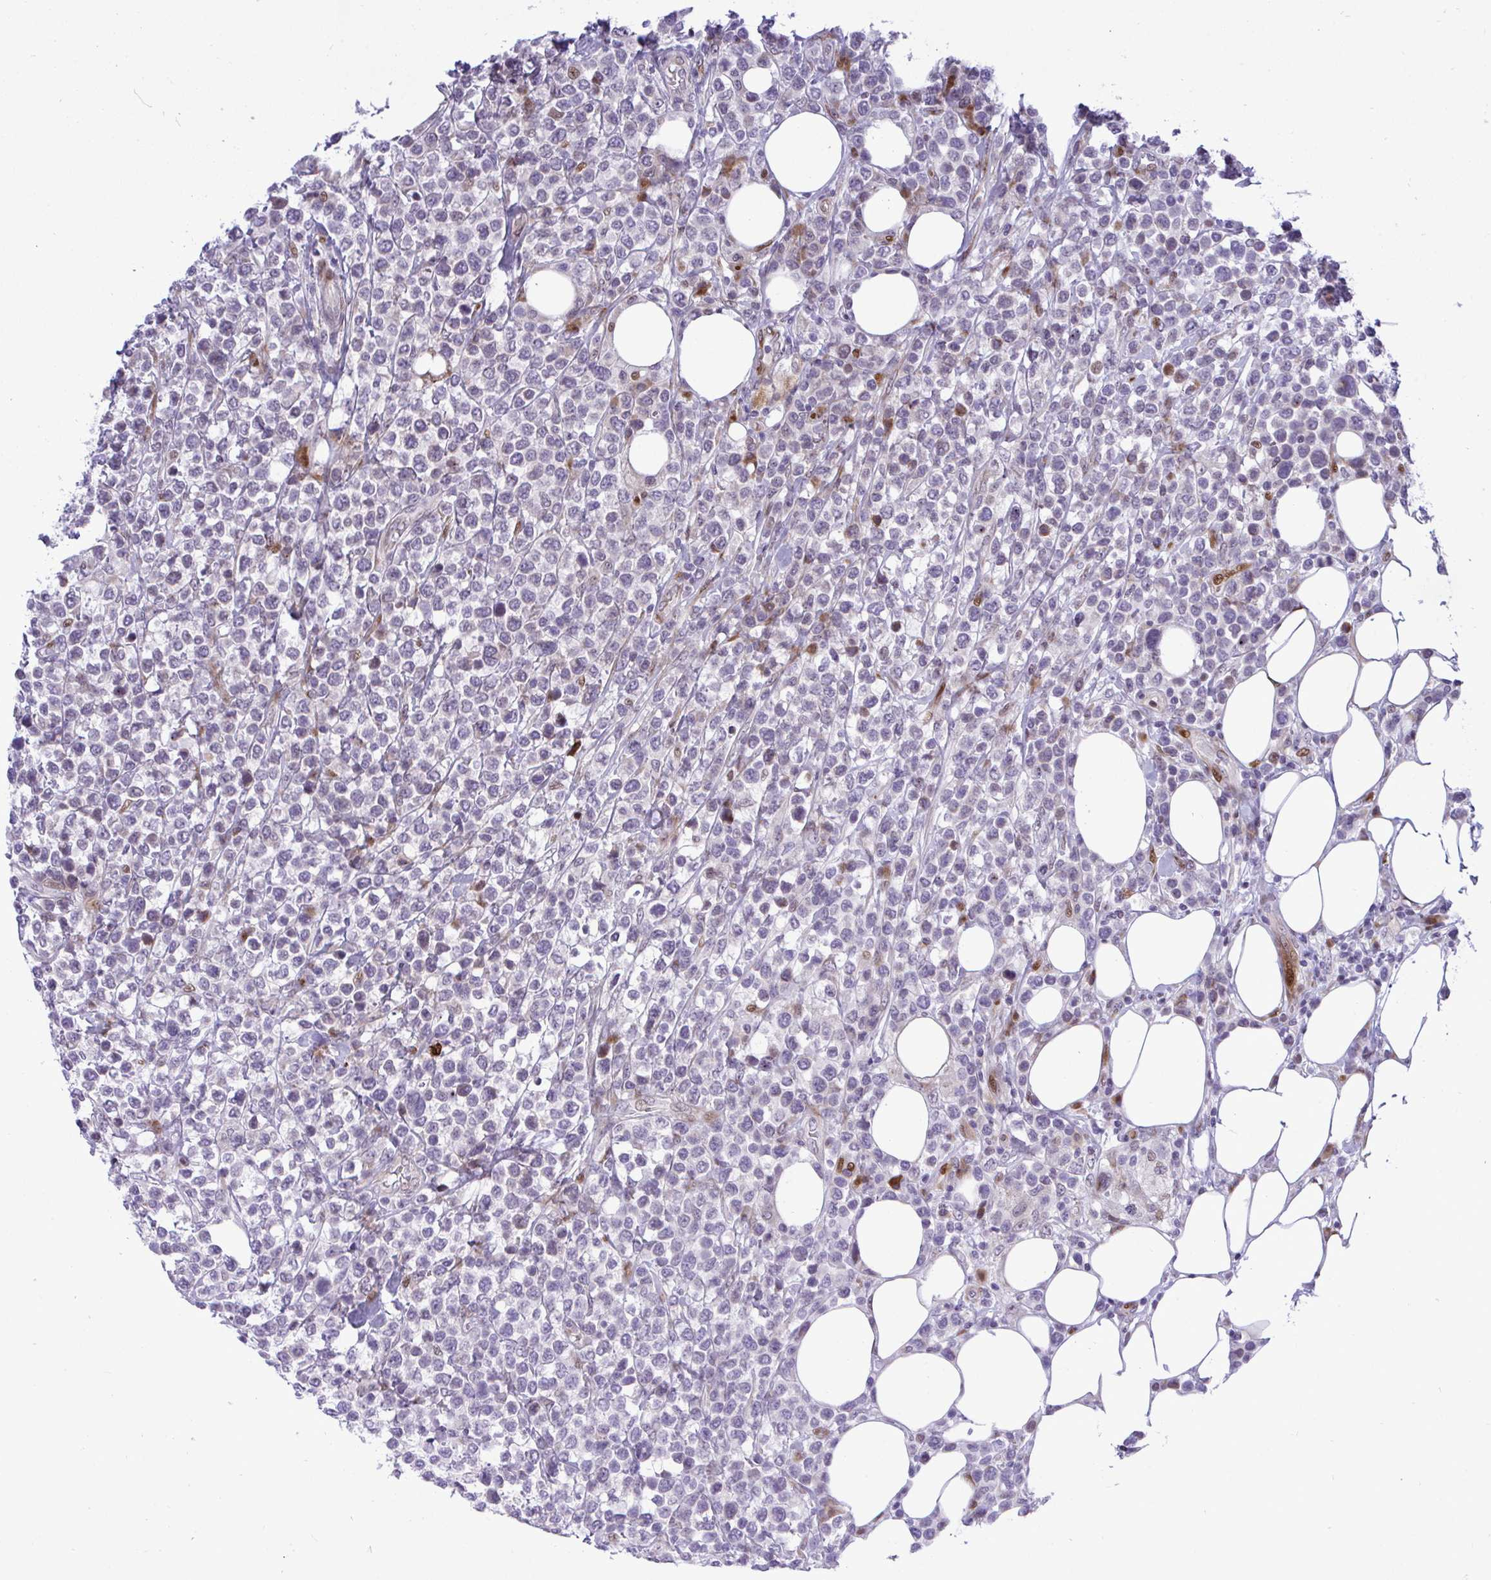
{"staining": {"intensity": "moderate", "quantity": "<25%", "location": "cytoplasmic/membranous,nuclear"}, "tissue": "lymphoma", "cell_type": "Tumor cells", "image_type": "cancer", "snomed": [{"axis": "morphology", "description": "Malignant lymphoma, non-Hodgkin's type, High grade"}, {"axis": "topography", "description": "Soft tissue"}], "caption": "Moderate cytoplasmic/membranous and nuclear staining for a protein is identified in approximately <25% of tumor cells of malignant lymphoma, non-Hodgkin's type (high-grade) using immunohistochemistry.", "gene": "CASTOR2", "patient": {"sex": "female", "age": 56}}